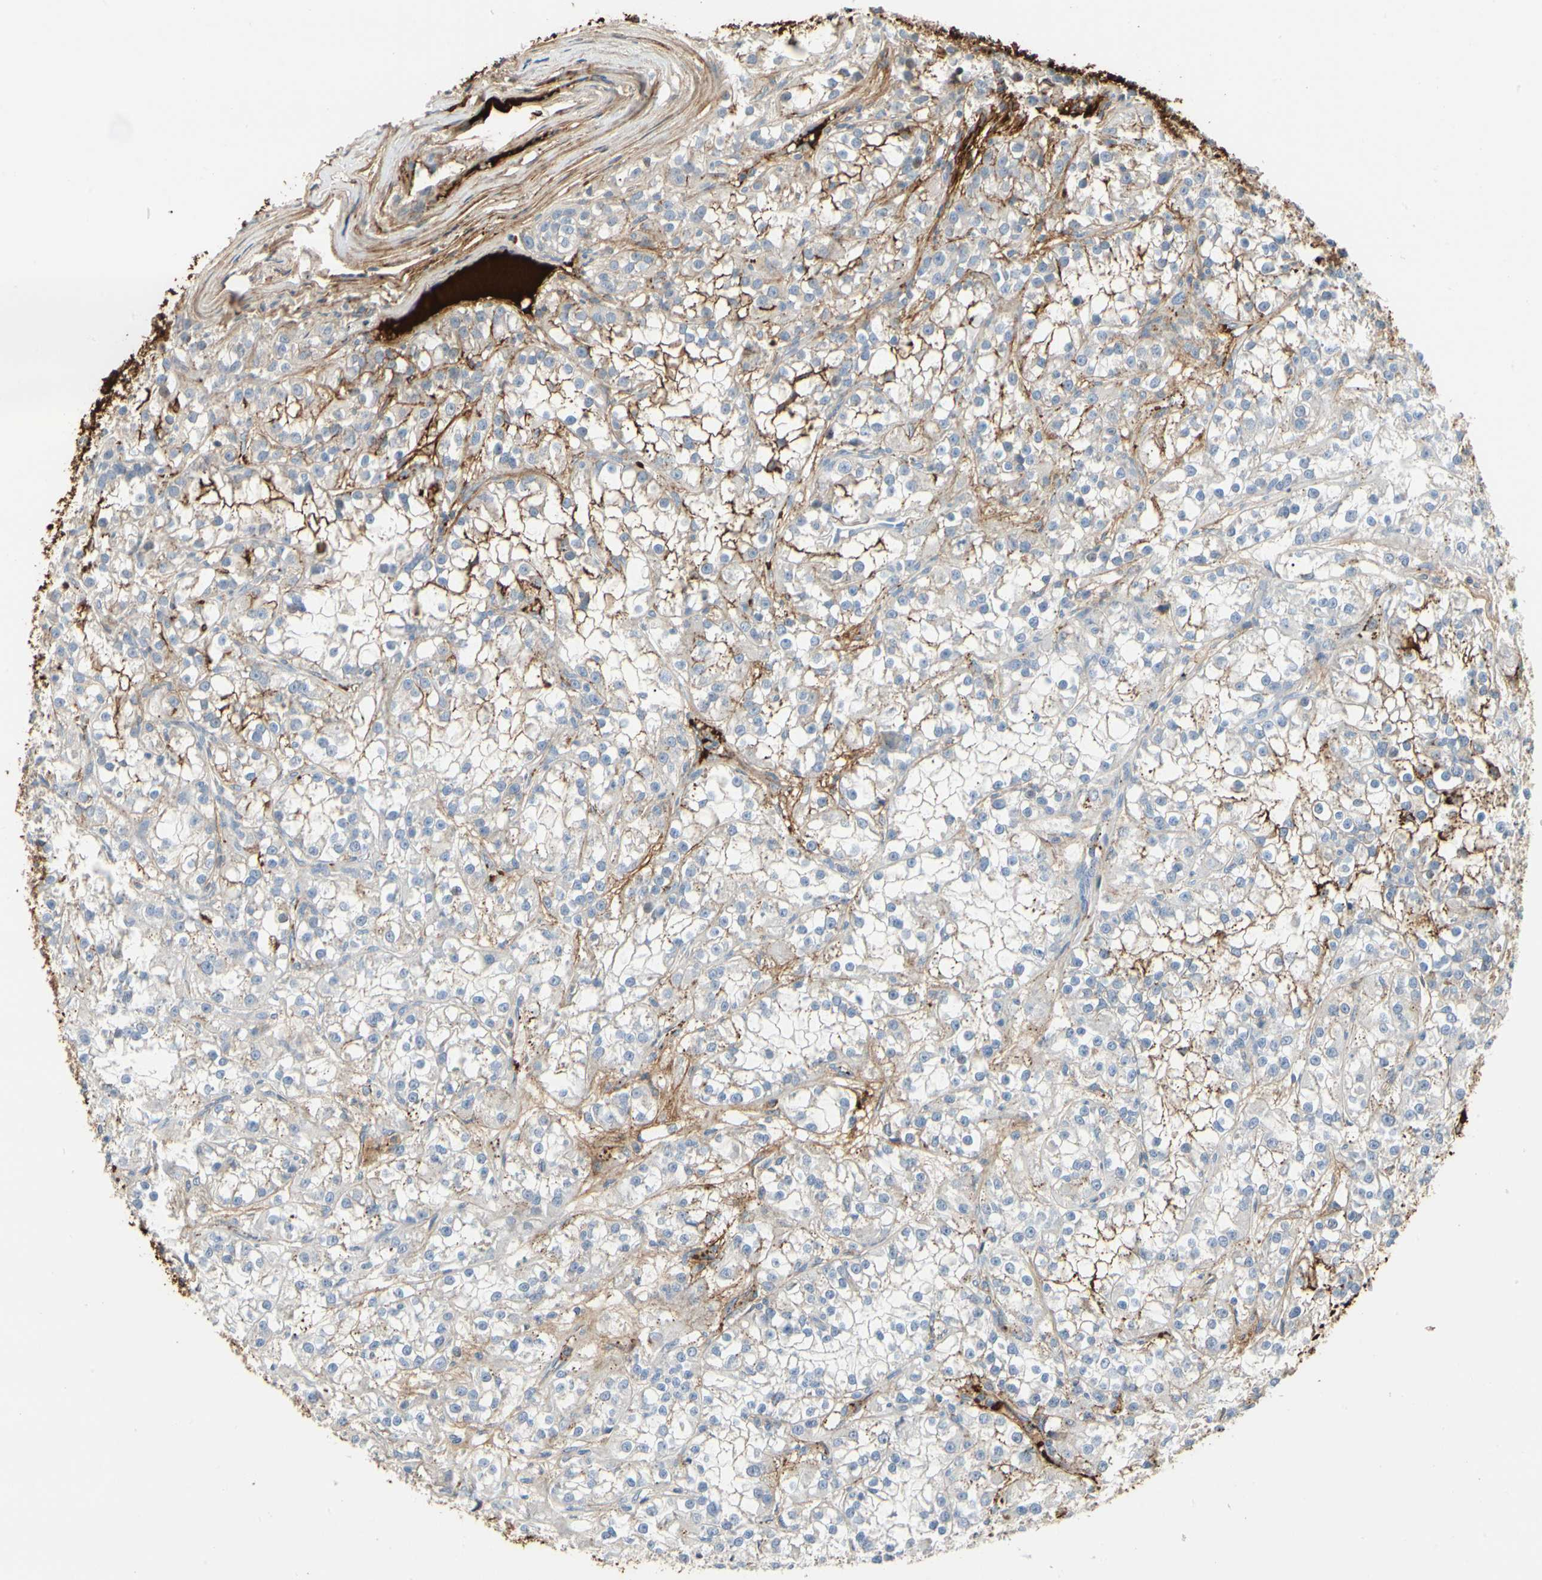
{"staining": {"intensity": "weak", "quantity": "<25%", "location": "cytoplasmic/membranous"}, "tissue": "renal cancer", "cell_type": "Tumor cells", "image_type": "cancer", "snomed": [{"axis": "morphology", "description": "Adenocarcinoma, NOS"}, {"axis": "topography", "description": "Kidney"}], "caption": "An immunohistochemistry (IHC) histopathology image of renal adenocarcinoma is shown. There is no staining in tumor cells of renal adenocarcinoma. (Stains: DAB (3,3'-diaminobenzidine) immunohistochemistry with hematoxylin counter stain, Microscopy: brightfield microscopy at high magnification).", "gene": "FGB", "patient": {"sex": "female", "age": 52}}